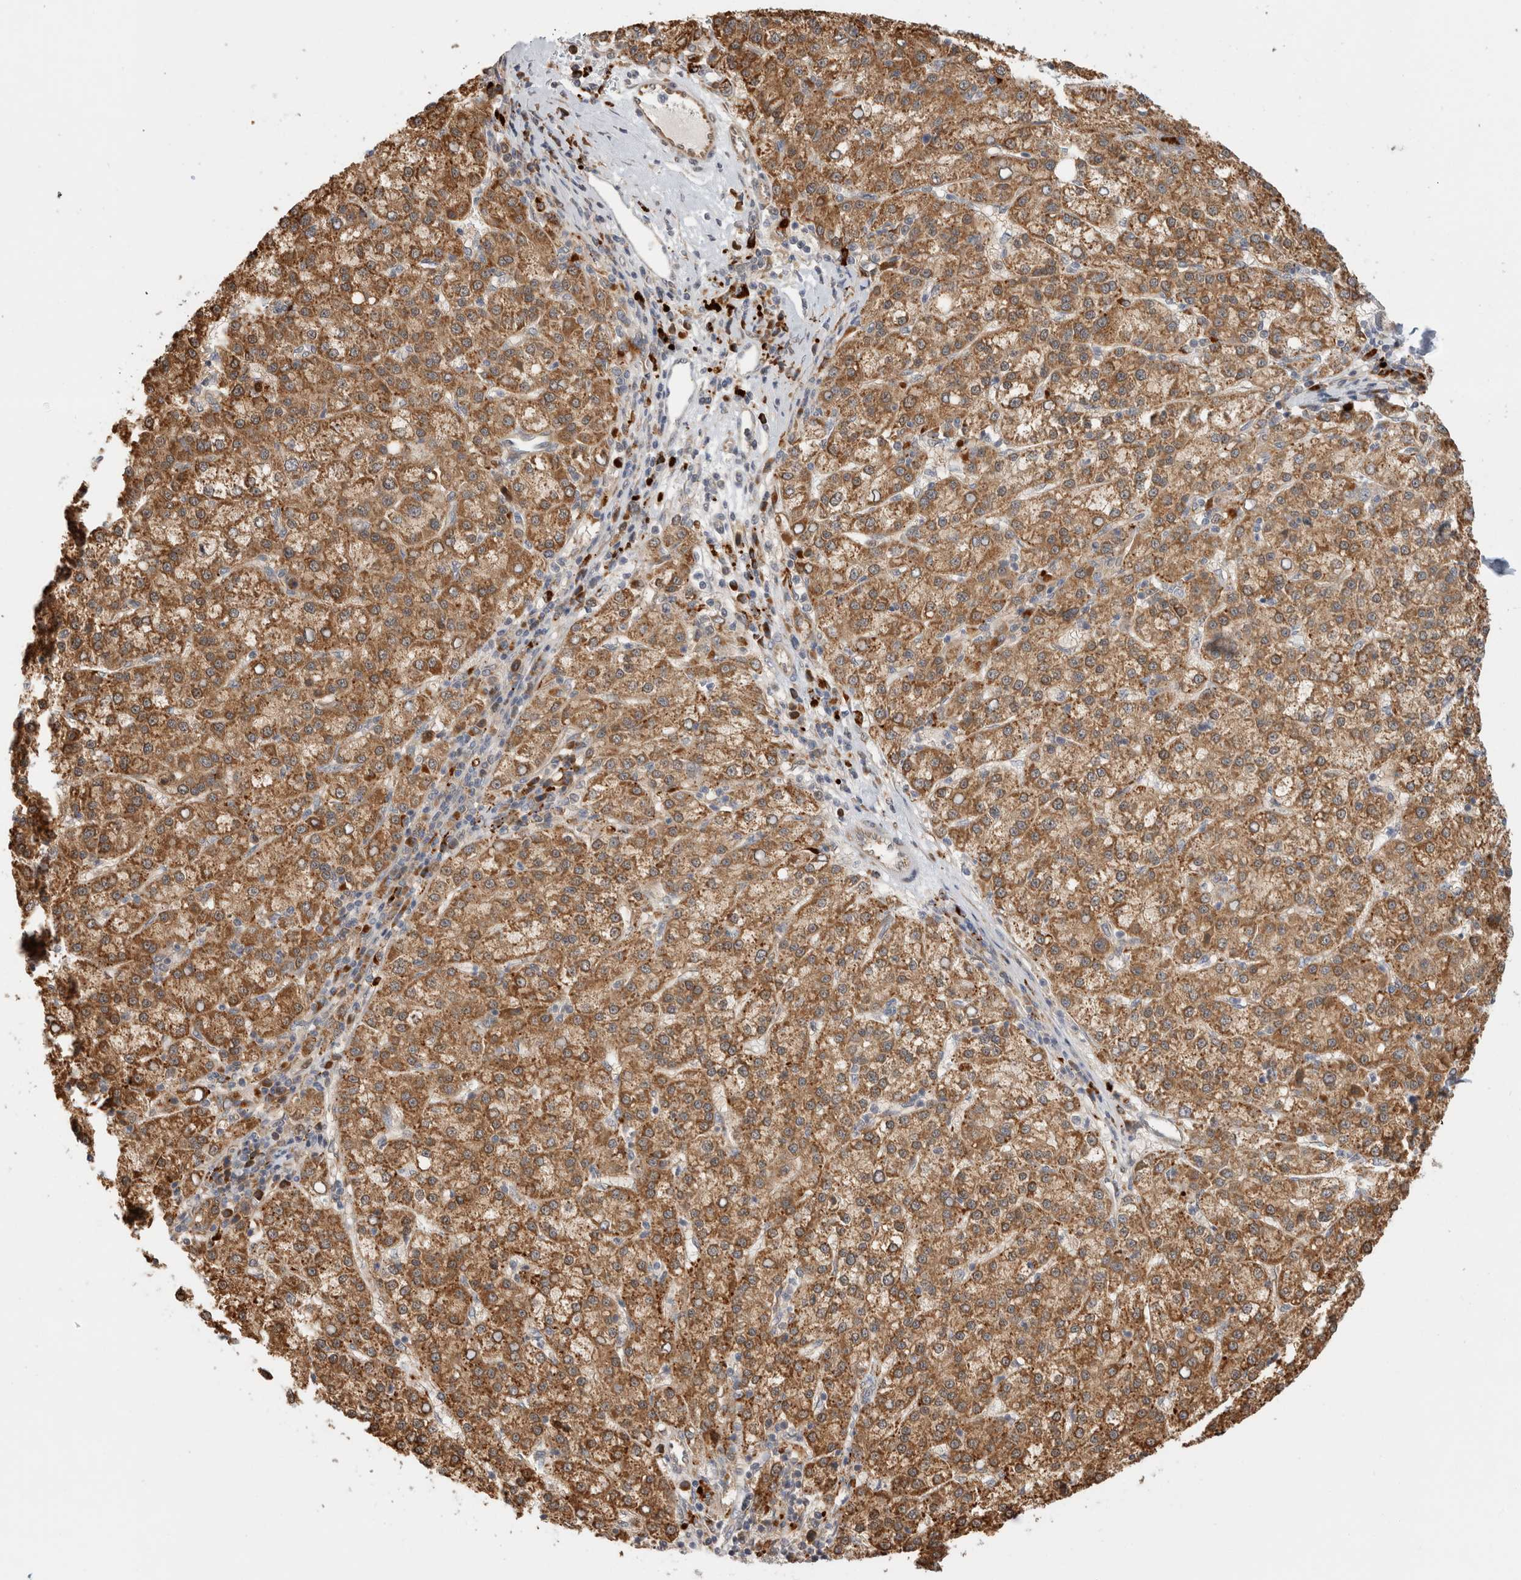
{"staining": {"intensity": "moderate", "quantity": ">75%", "location": "cytoplasmic/membranous"}, "tissue": "liver cancer", "cell_type": "Tumor cells", "image_type": "cancer", "snomed": [{"axis": "morphology", "description": "Carcinoma, Hepatocellular, NOS"}, {"axis": "topography", "description": "Liver"}], "caption": "Approximately >75% of tumor cells in hepatocellular carcinoma (liver) show moderate cytoplasmic/membranous protein expression as visualized by brown immunohistochemical staining.", "gene": "ACTL9", "patient": {"sex": "female", "age": 58}}